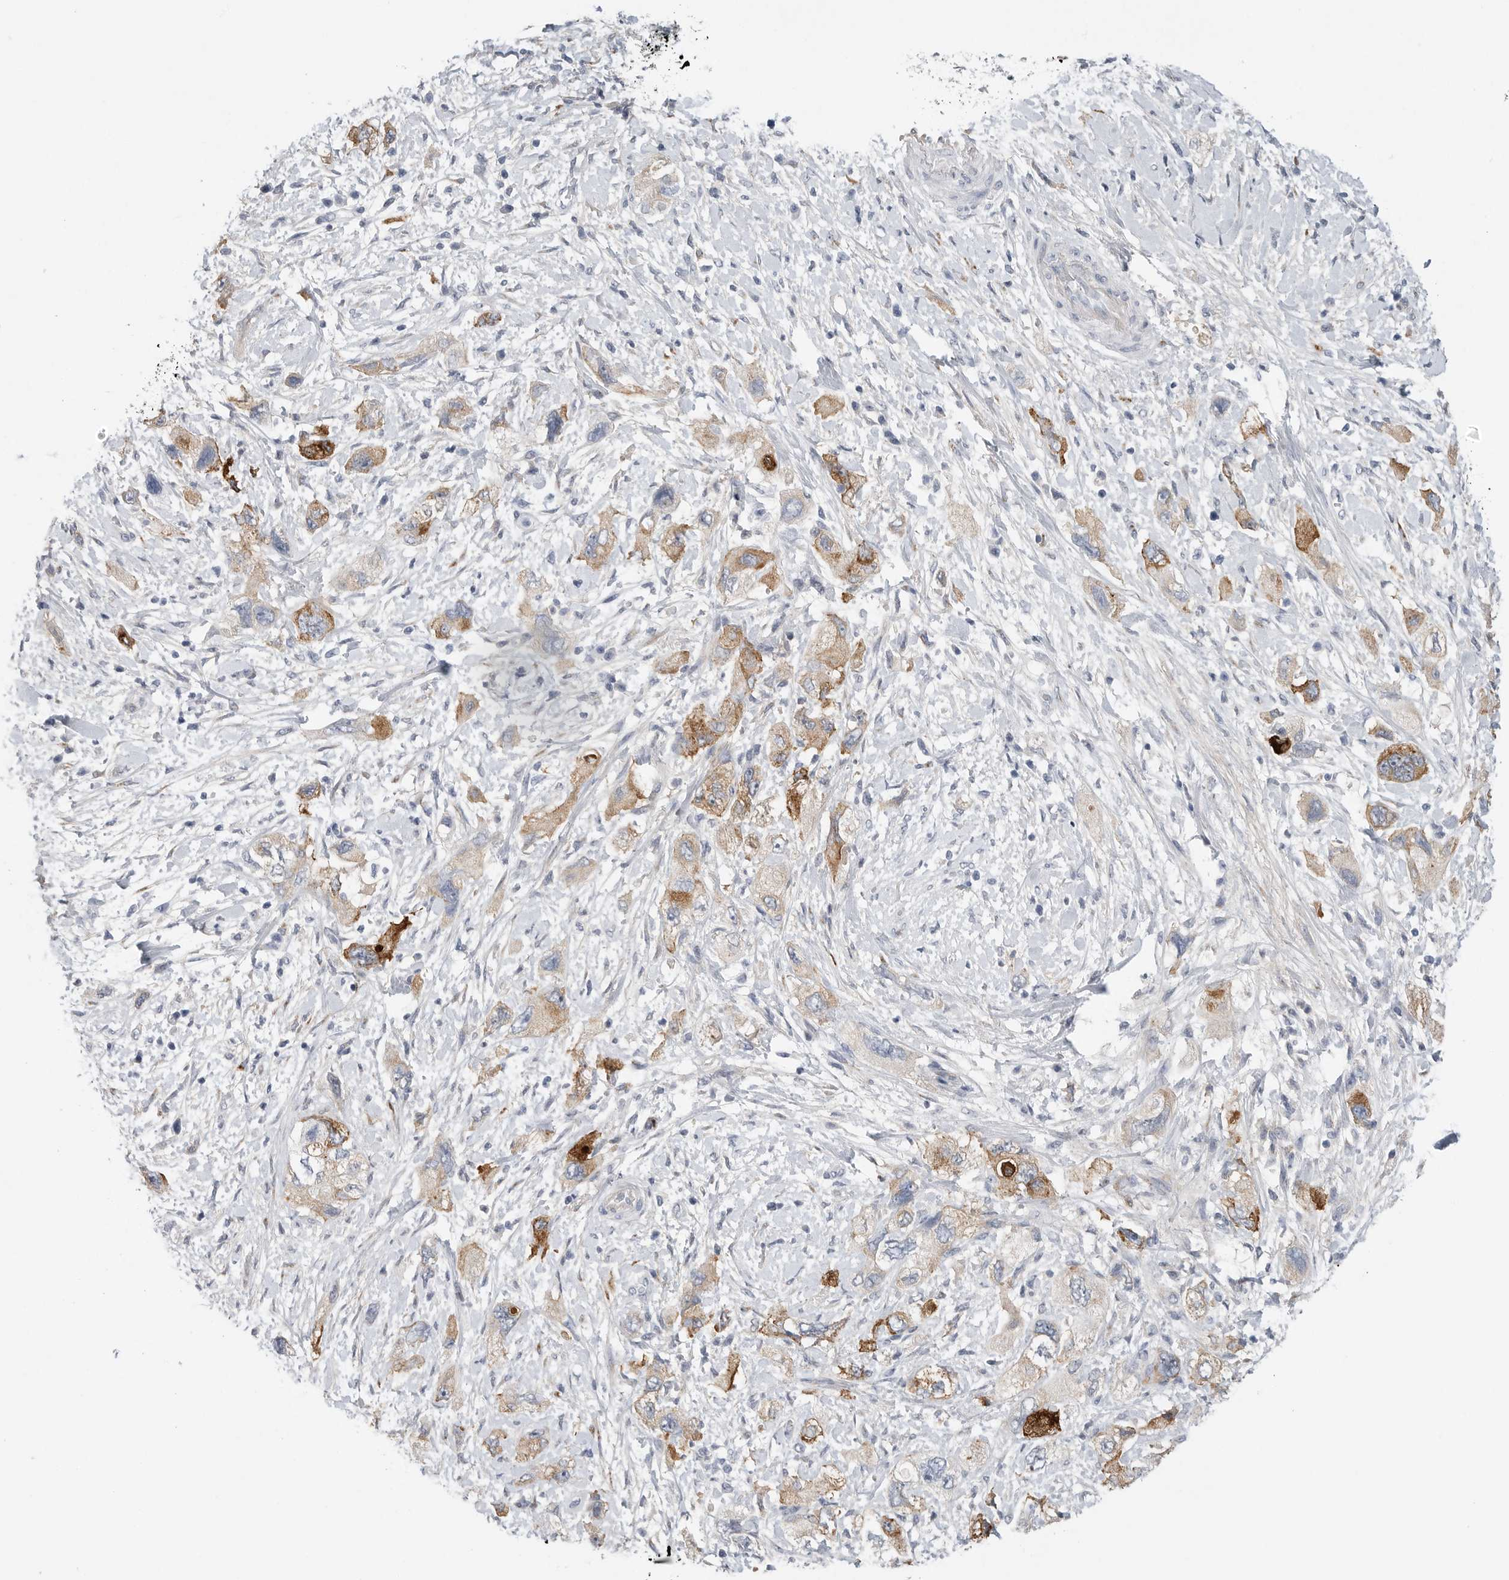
{"staining": {"intensity": "moderate", "quantity": "25%-75%", "location": "cytoplasmic/membranous"}, "tissue": "pancreatic cancer", "cell_type": "Tumor cells", "image_type": "cancer", "snomed": [{"axis": "morphology", "description": "Adenocarcinoma, NOS"}, {"axis": "topography", "description": "Pancreas"}], "caption": "A brown stain labels moderate cytoplasmic/membranous expression of a protein in human pancreatic adenocarcinoma tumor cells.", "gene": "TIMP1", "patient": {"sex": "female", "age": 73}}